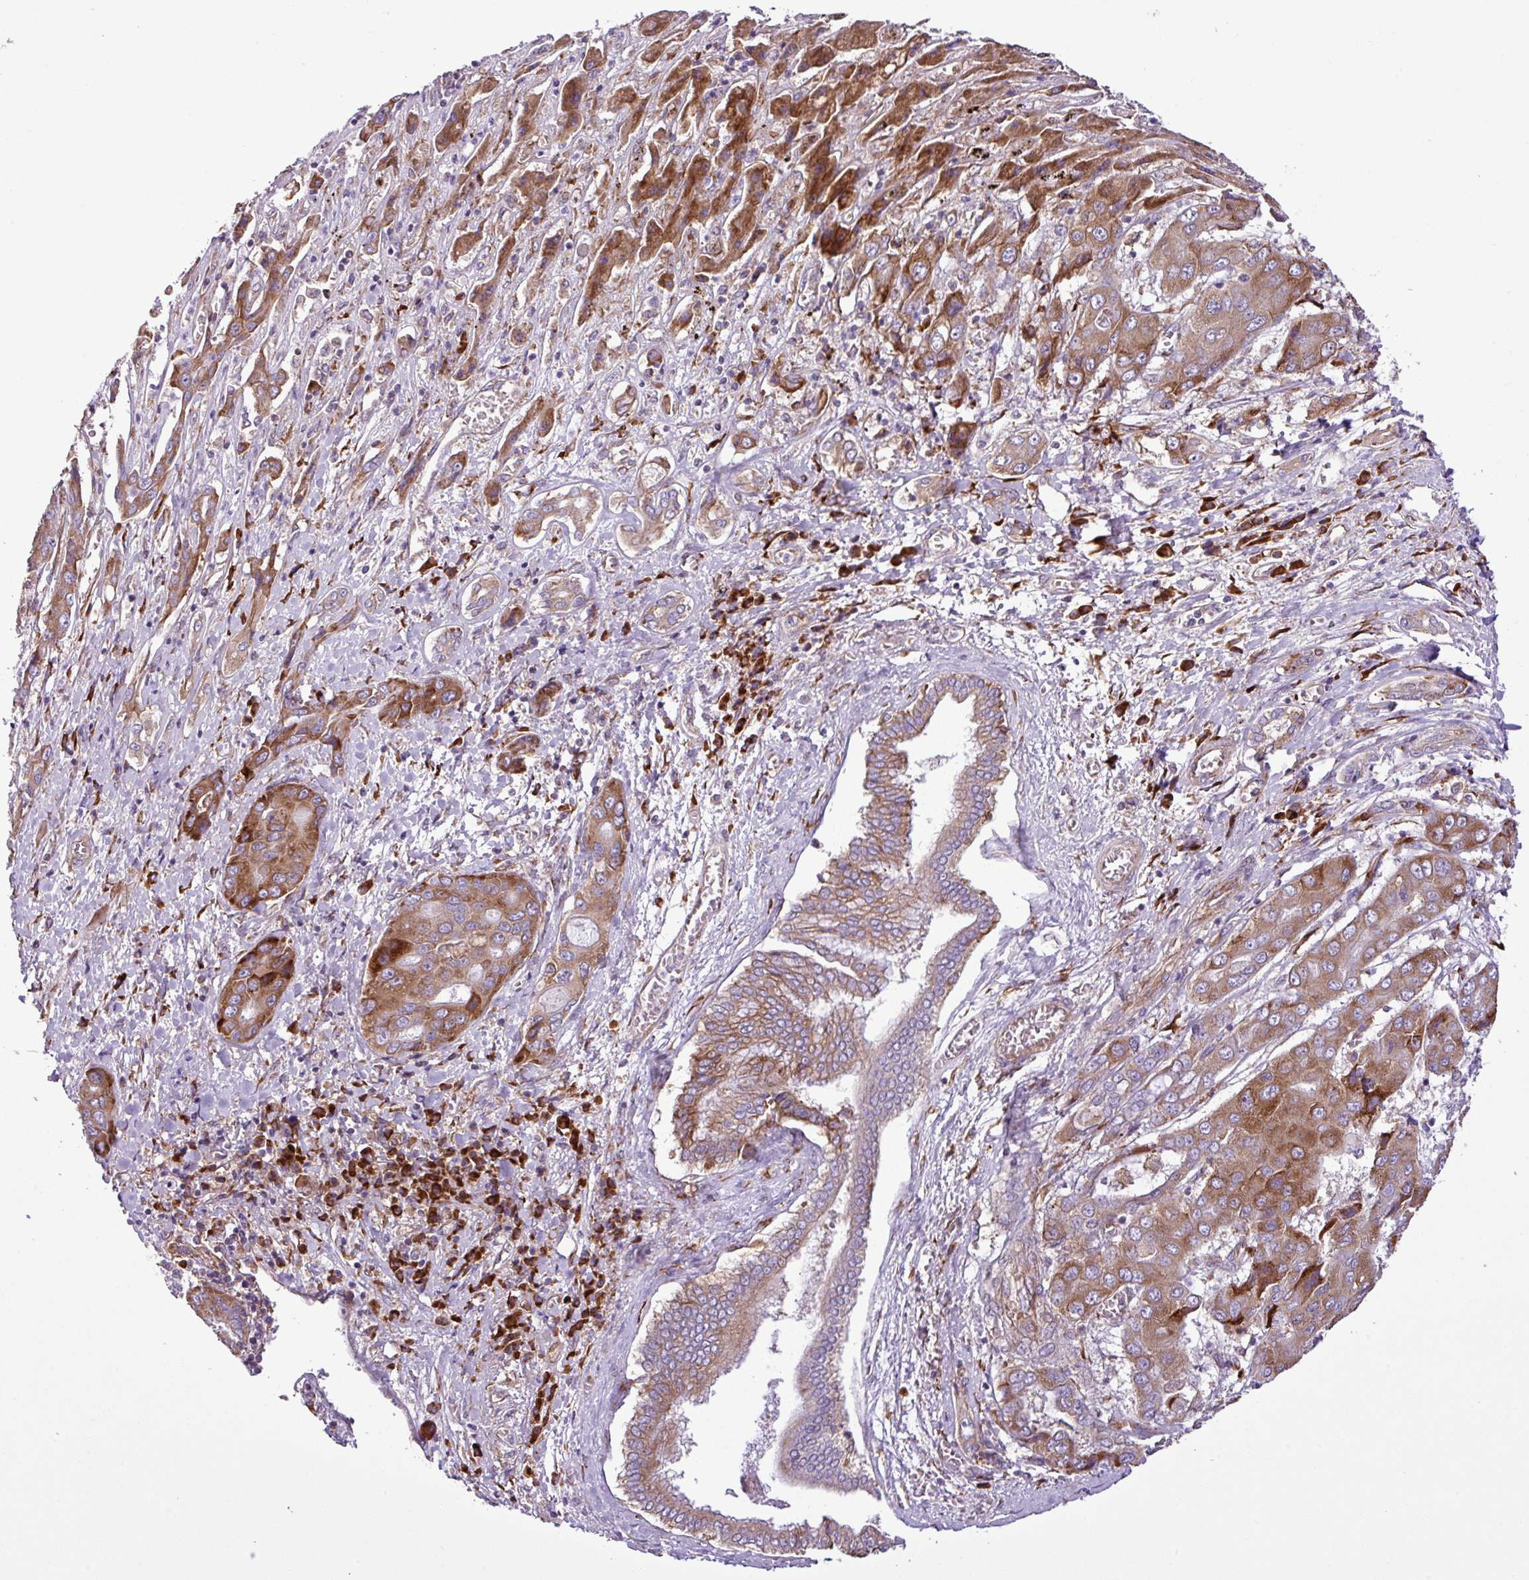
{"staining": {"intensity": "moderate", "quantity": ">75%", "location": "cytoplasmic/membranous"}, "tissue": "liver cancer", "cell_type": "Tumor cells", "image_type": "cancer", "snomed": [{"axis": "morphology", "description": "Cholangiocarcinoma"}, {"axis": "topography", "description": "Liver"}], "caption": "Cholangiocarcinoma (liver) stained with IHC exhibits moderate cytoplasmic/membranous positivity in approximately >75% of tumor cells.", "gene": "RPL13", "patient": {"sex": "male", "age": 67}}